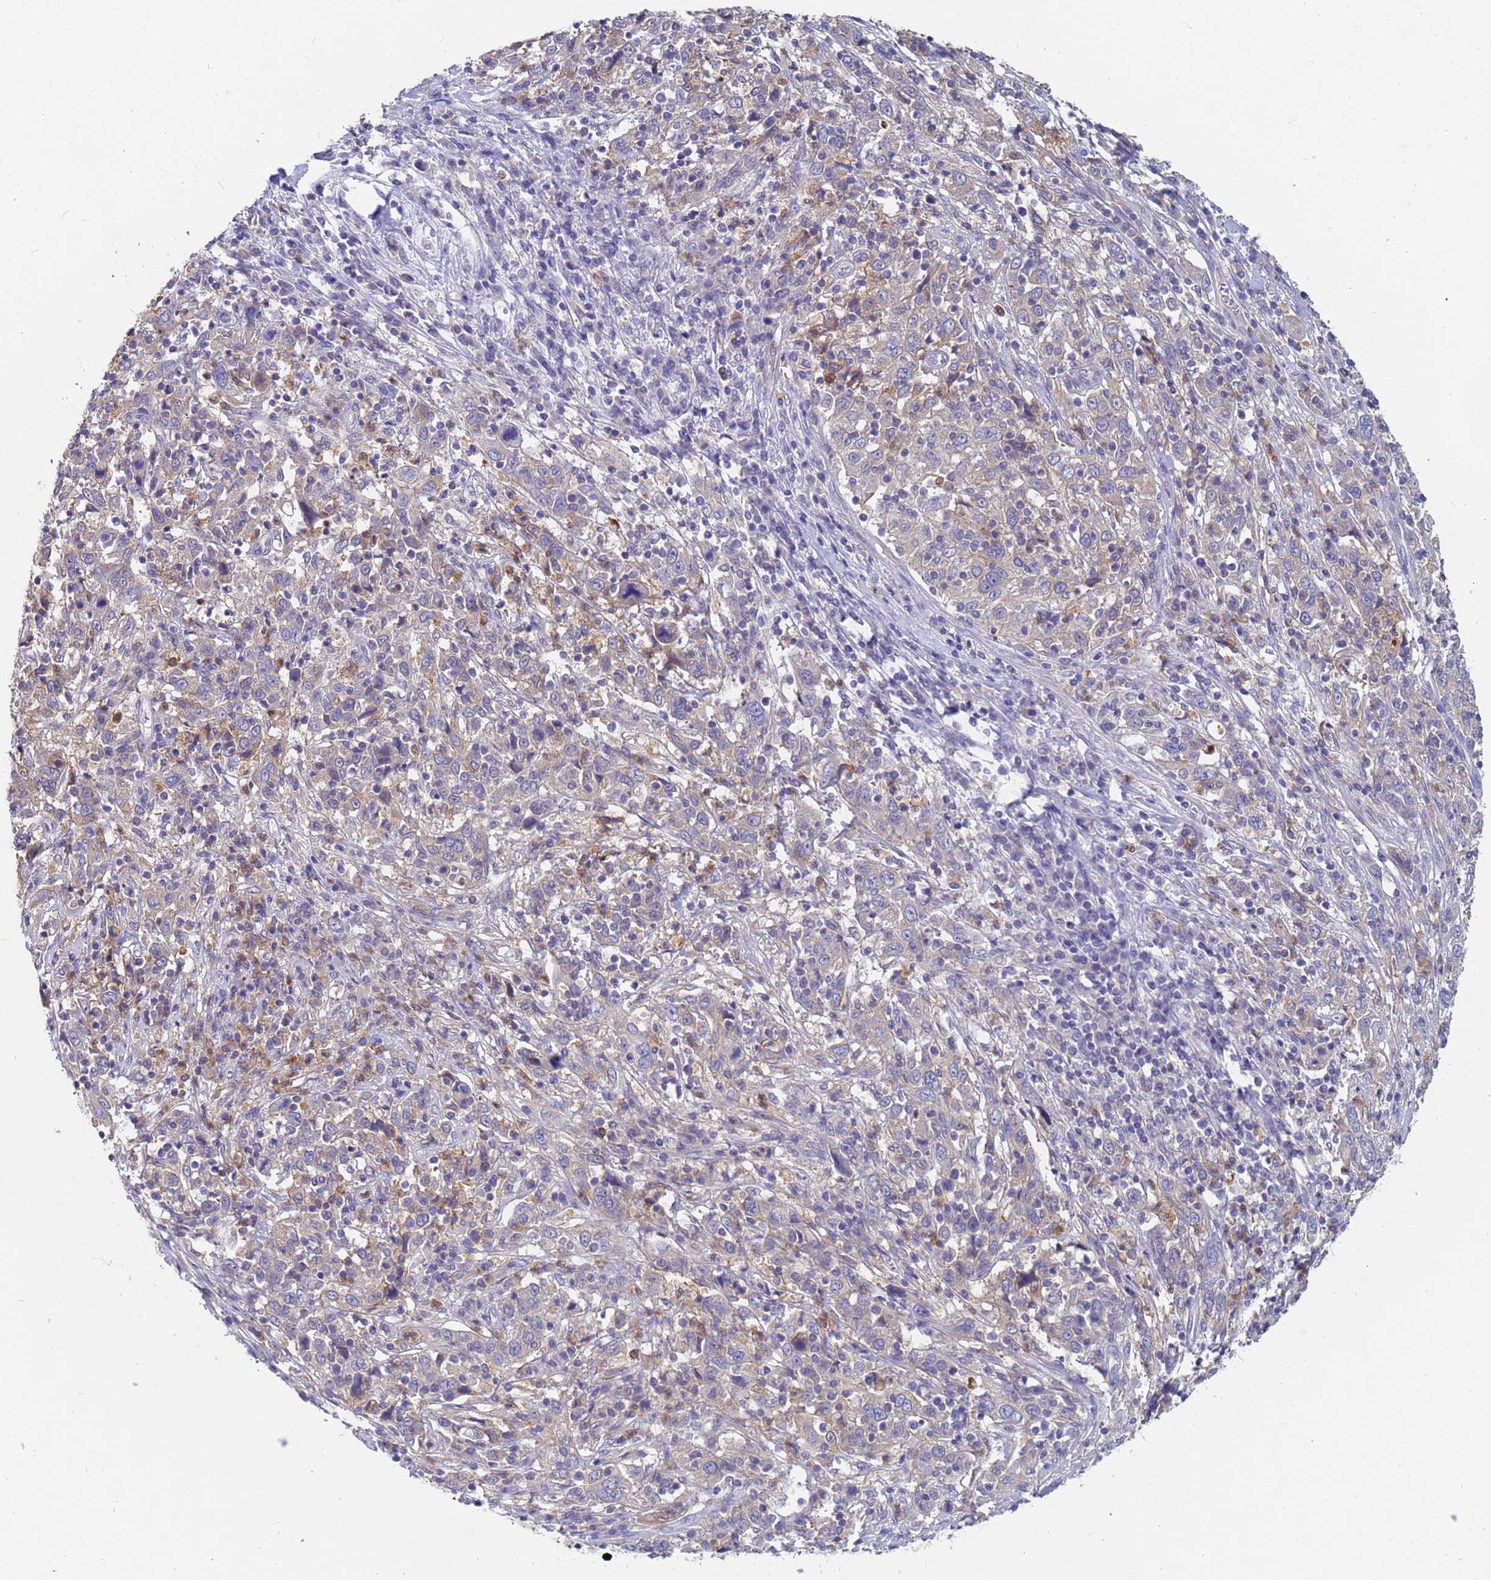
{"staining": {"intensity": "negative", "quantity": "none", "location": "none"}, "tissue": "cervical cancer", "cell_type": "Tumor cells", "image_type": "cancer", "snomed": [{"axis": "morphology", "description": "Squamous cell carcinoma, NOS"}, {"axis": "topography", "description": "Cervix"}], "caption": "The photomicrograph displays no staining of tumor cells in cervical cancer (squamous cell carcinoma).", "gene": "TTLL11", "patient": {"sex": "female", "age": 46}}